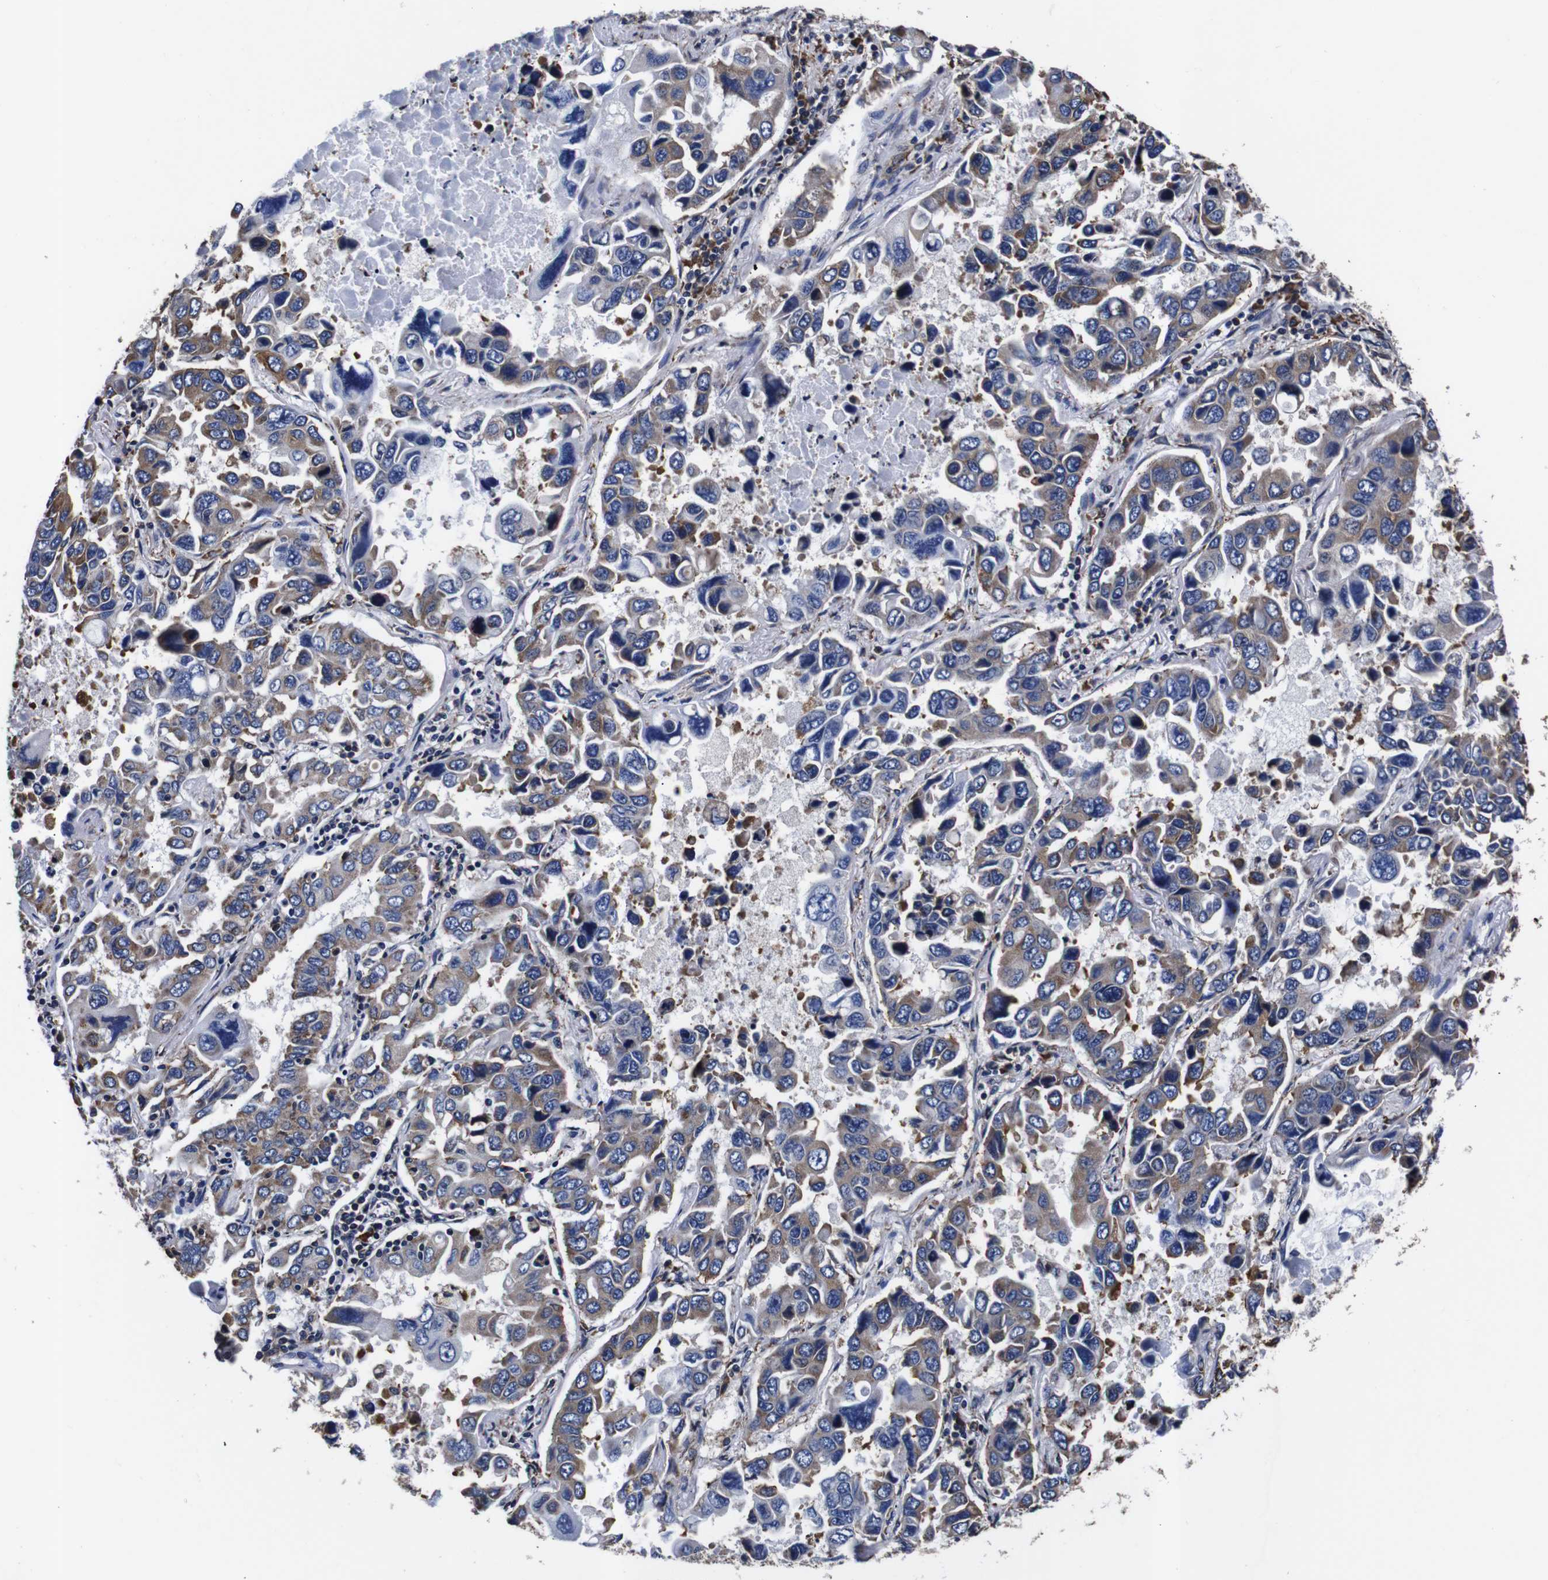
{"staining": {"intensity": "moderate", "quantity": "25%-75%", "location": "cytoplasmic/membranous"}, "tissue": "lung cancer", "cell_type": "Tumor cells", "image_type": "cancer", "snomed": [{"axis": "morphology", "description": "Adenocarcinoma, NOS"}, {"axis": "topography", "description": "Lung"}], "caption": "IHC of human adenocarcinoma (lung) shows medium levels of moderate cytoplasmic/membranous positivity in approximately 25%-75% of tumor cells. The protein is shown in brown color, while the nuclei are stained blue.", "gene": "PPIB", "patient": {"sex": "male", "age": 64}}